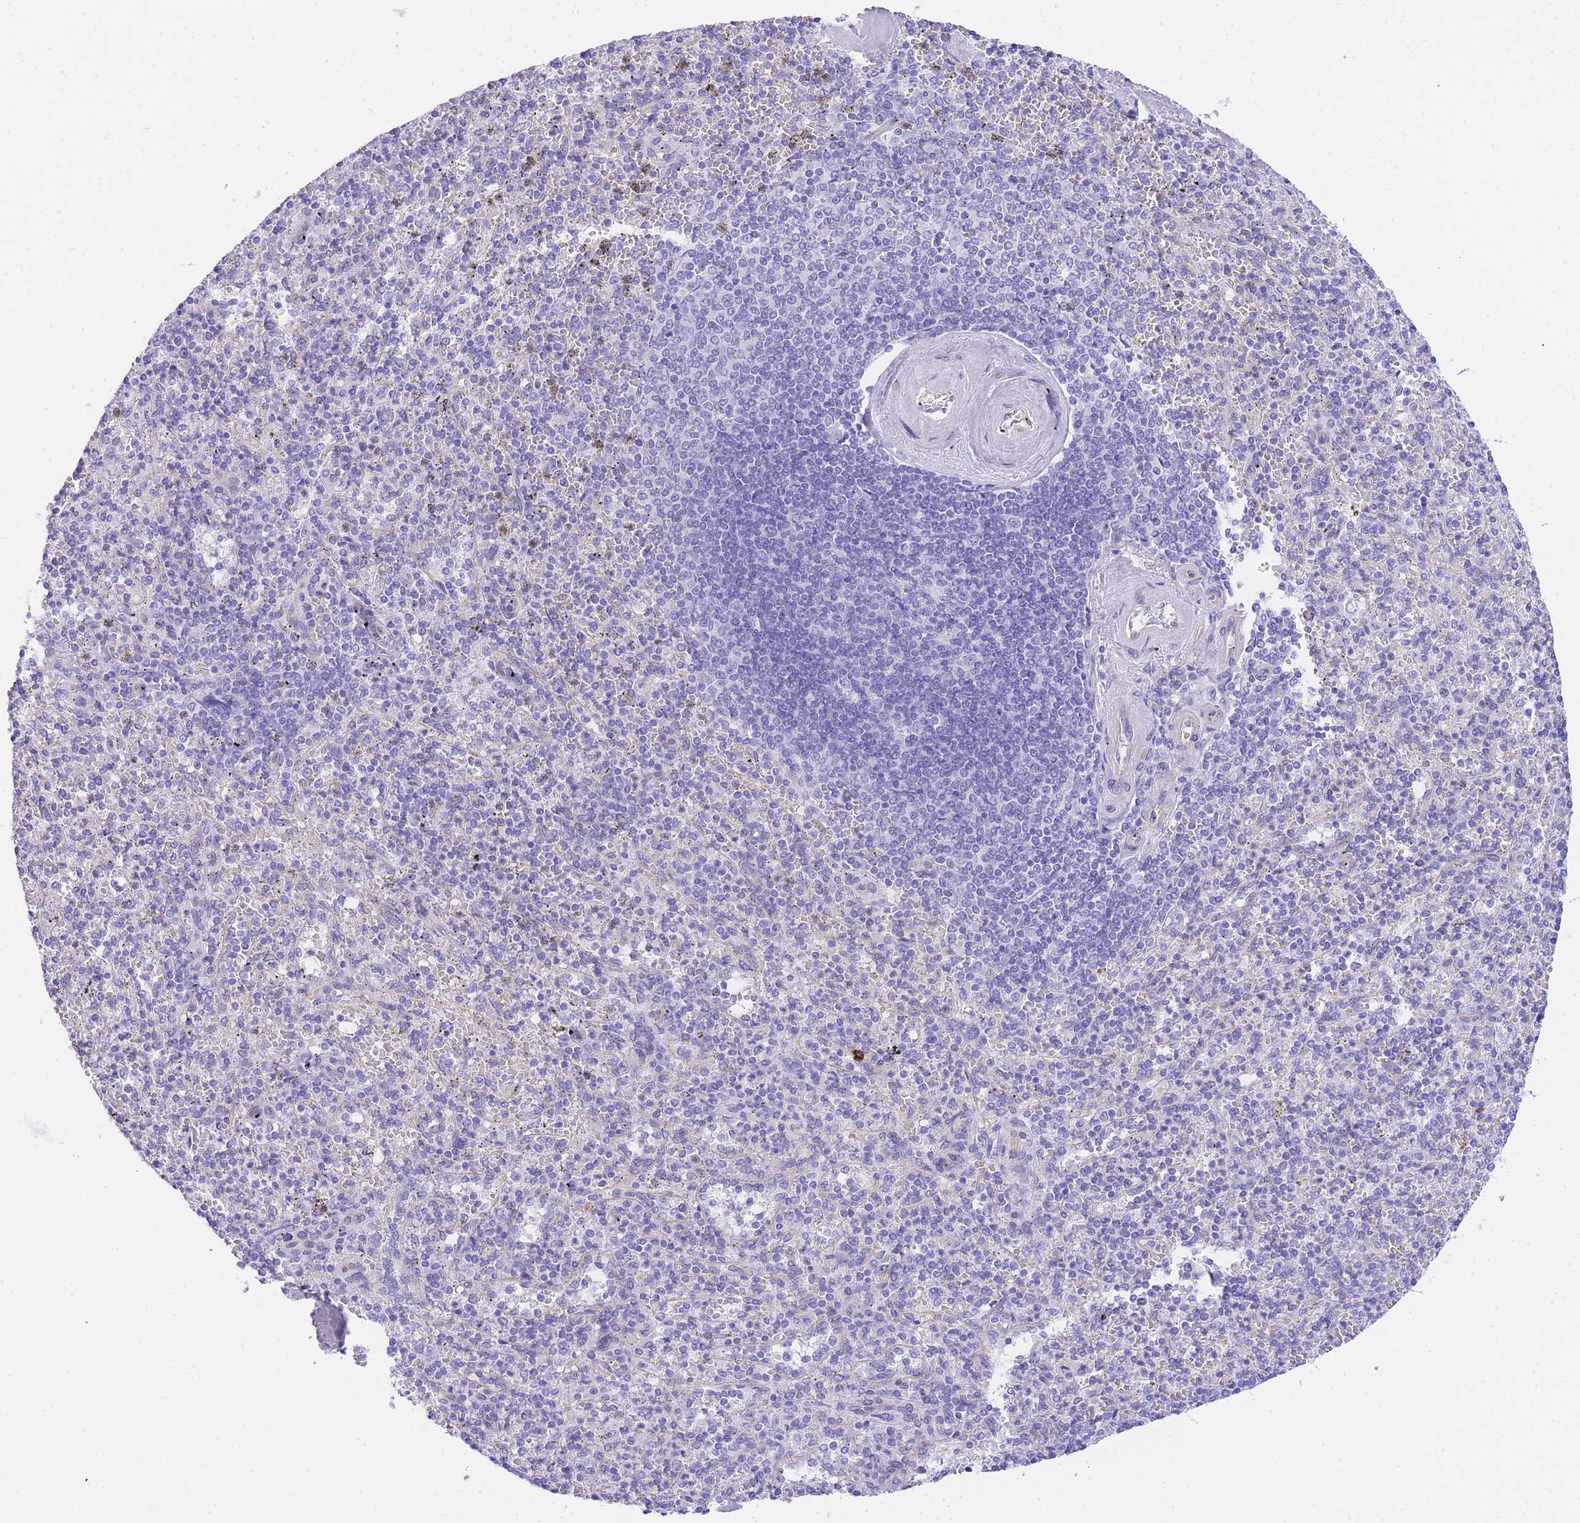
{"staining": {"intensity": "negative", "quantity": "none", "location": "none"}, "tissue": "spleen", "cell_type": "Cells in red pulp", "image_type": "normal", "snomed": [{"axis": "morphology", "description": "Normal tissue, NOS"}, {"axis": "morphology", "description": "Degeneration, NOS"}, {"axis": "topography", "description": "Spleen"}], "caption": "A micrograph of spleen stained for a protein demonstrates no brown staining in cells in red pulp. (DAB (3,3'-diaminobenzidine) immunohistochemistry, high magnification).", "gene": "SRSF12", "patient": {"sex": "male", "age": 56}}